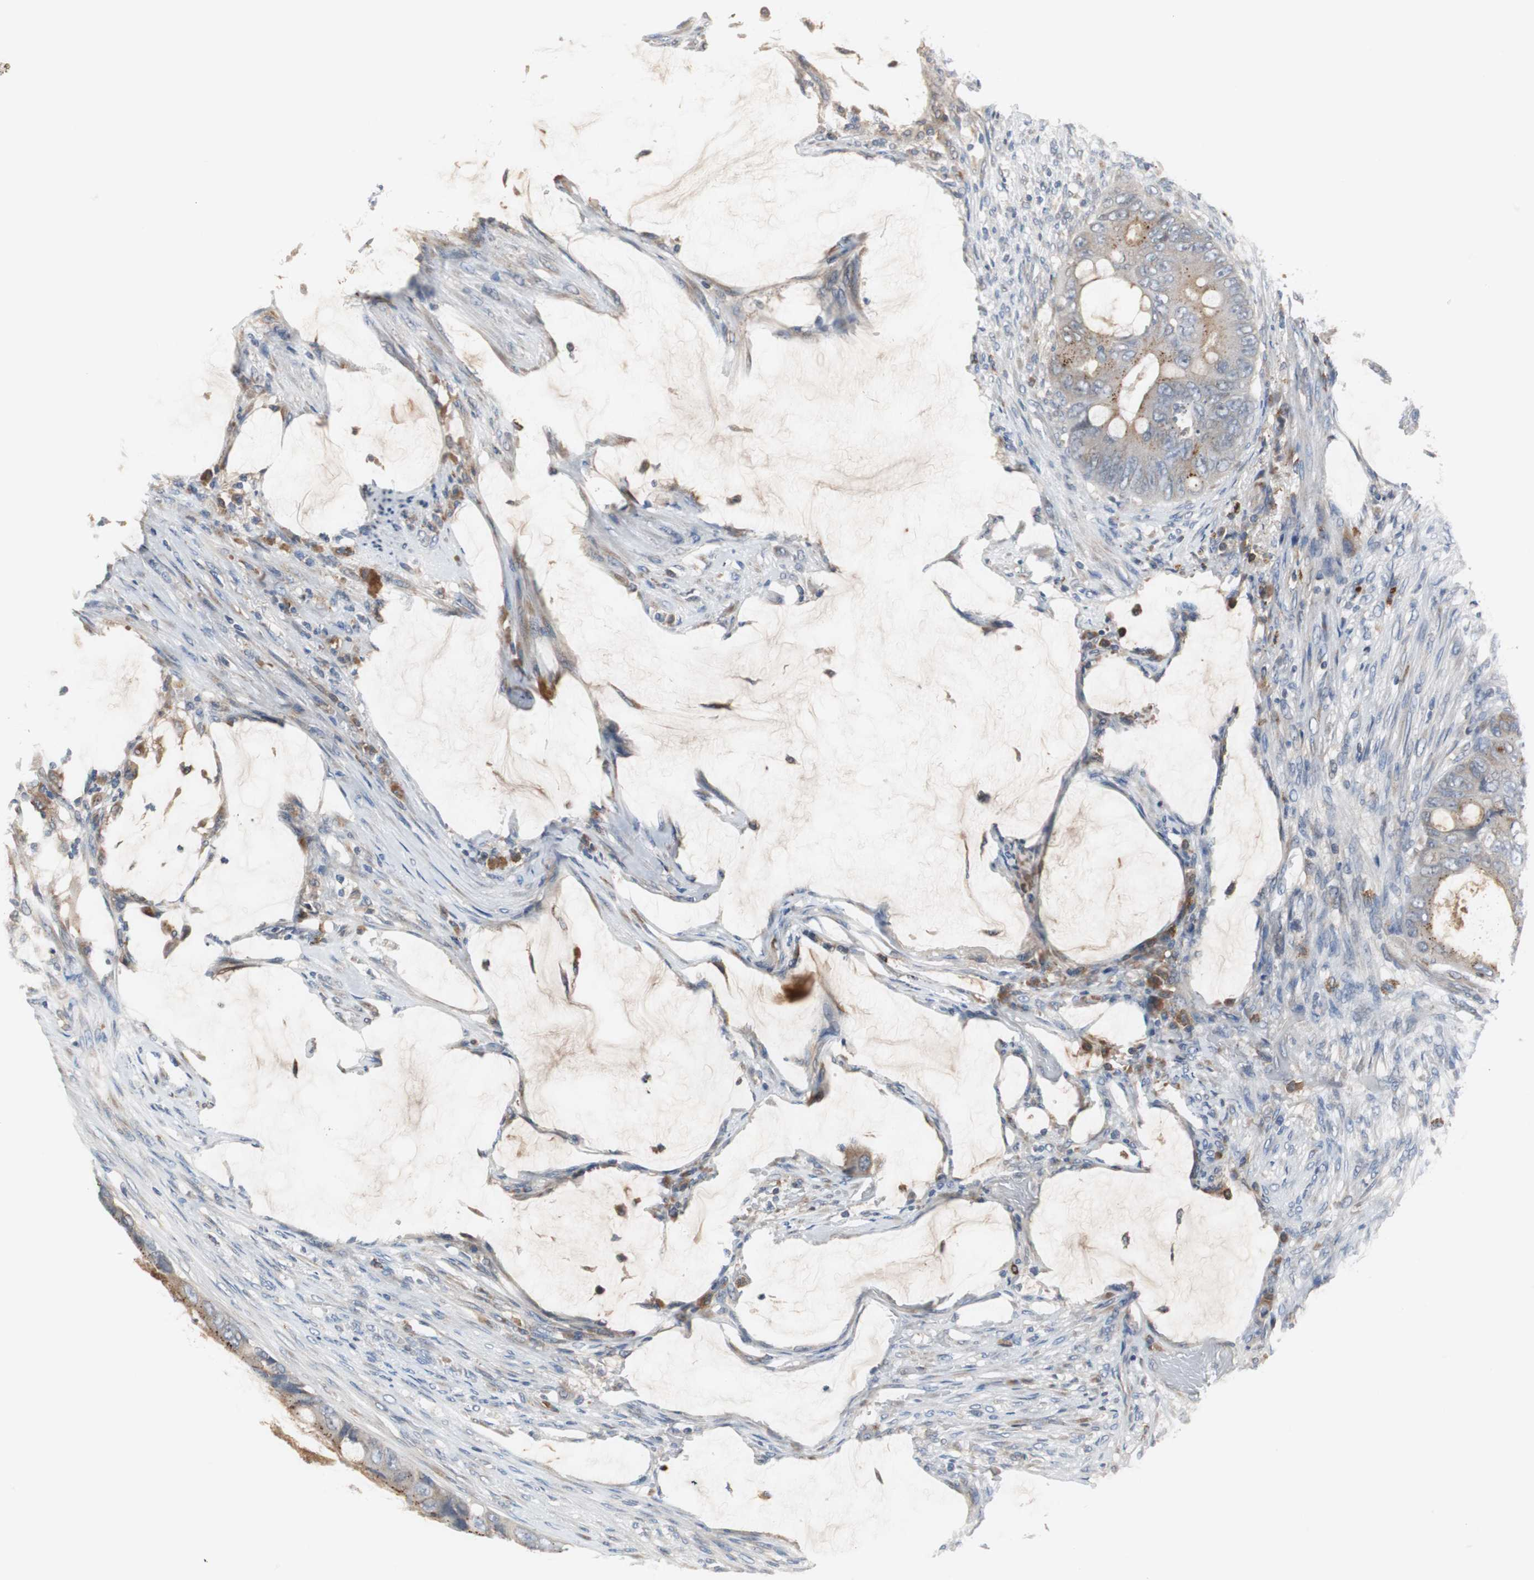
{"staining": {"intensity": "moderate", "quantity": "<25%", "location": "cytoplasmic/membranous"}, "tissue": "colorectal cancer", "cell_type": "Tumor cells", "image_type": "cancer", "snomed": [{"axis": "morphology", "description": "Adenocarcinoma, NOS"}, {"axis": "topography", "description": "Rectum"}], "caption": "IHC micrograph of colorectal cancer (adenocarcinoma) stained for a protein (brown), which displays low levels of moderate cytoplasmic/membranous expression in approximately <25% of tumor cells.", "gene": "SORT1", "patient": {"sex": "female", "age": 77}}